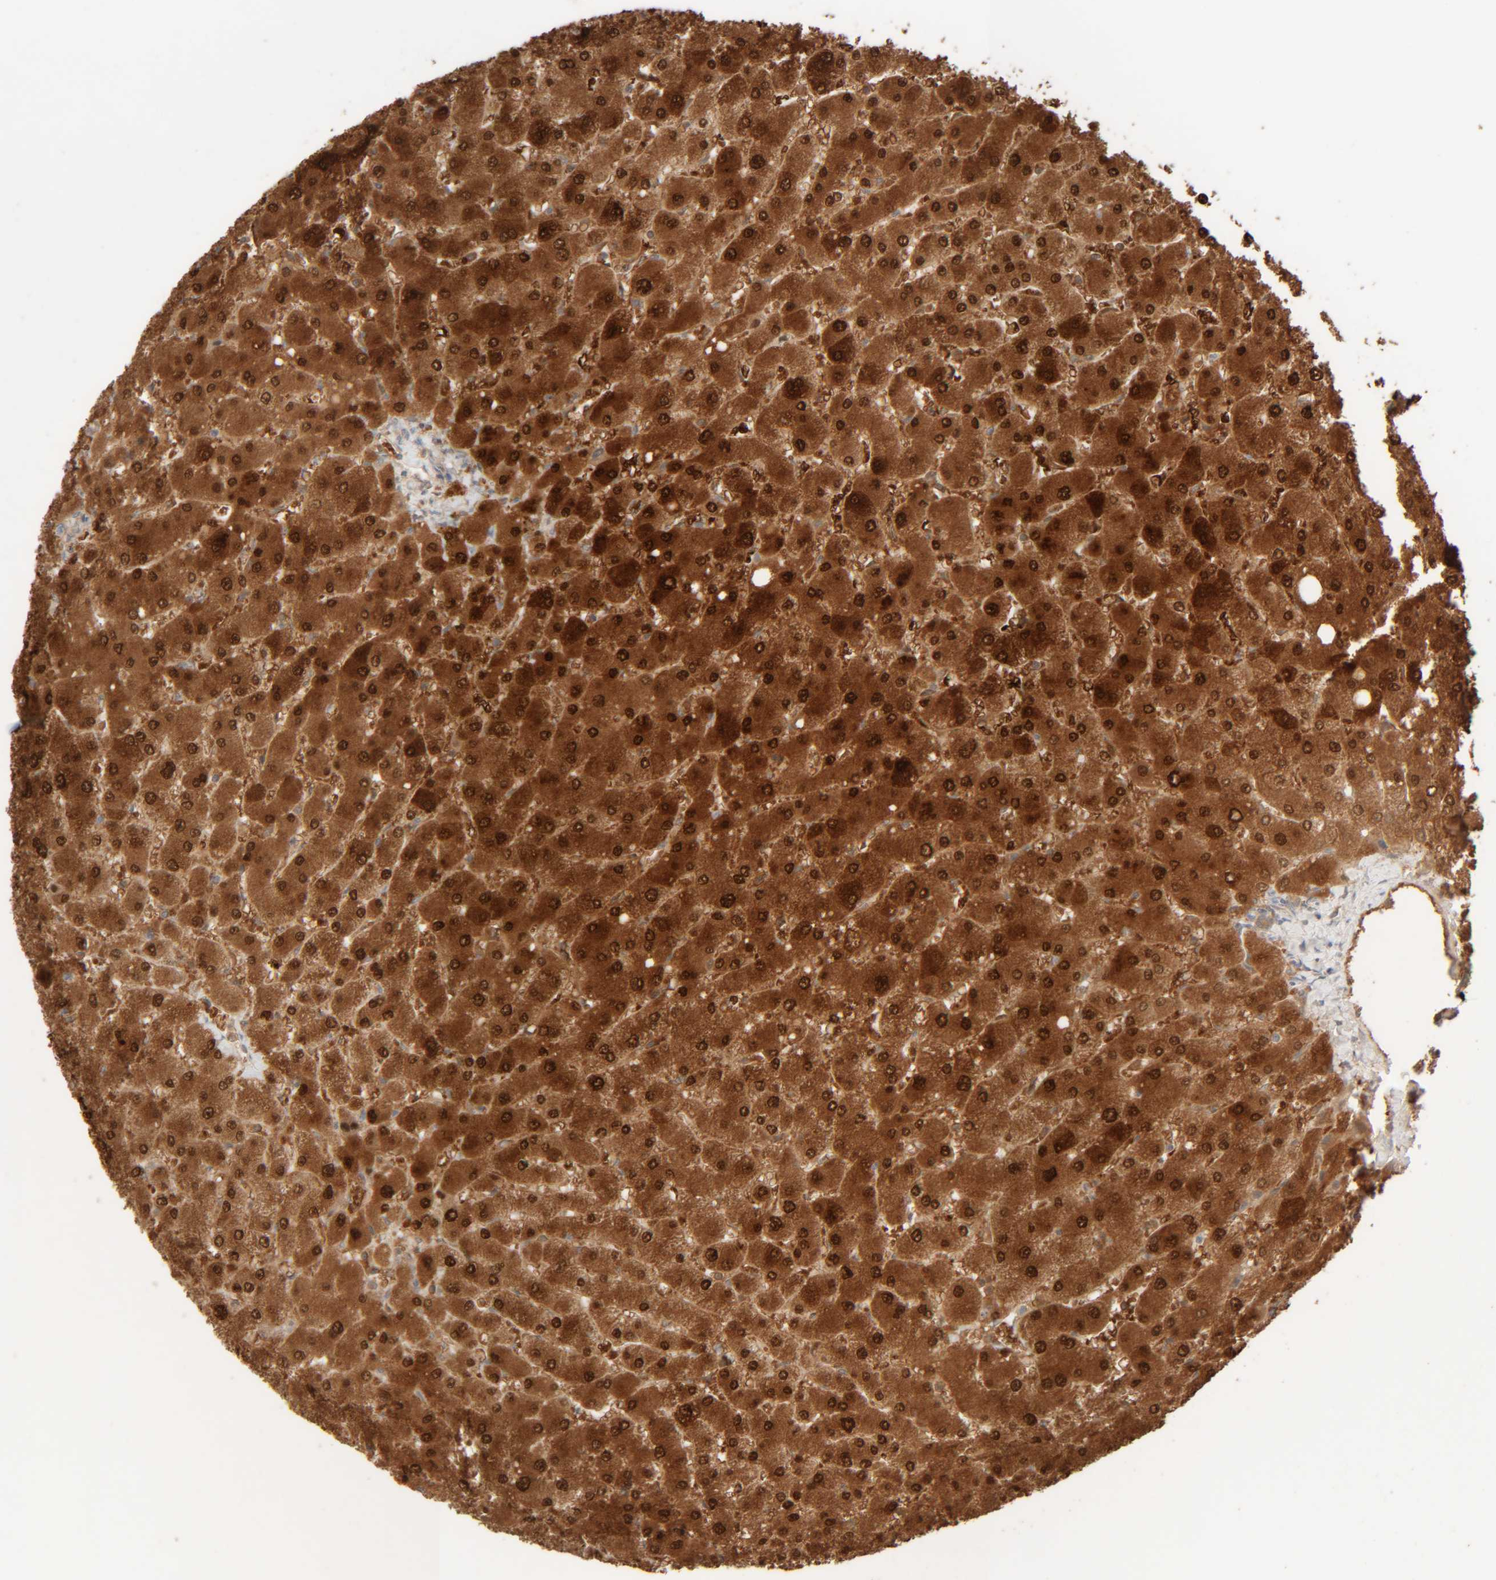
{"staining": {"intensity": "weak", "quantity": ">75%", "location": "cytoplasmic/membranous"}, "tissue": "liver", "cell_type": "Cholangiocytes", "image_type": "normal", "snomed": [{"axis": "morphology", "description": "Normal tissue, NOS"}, {"axis": "topography", "description": "Liver"}], "caption": "DAB (3,3'-diaminobenzidine) immunohistochemical staining of unremarkable human liver displays weak cytoplasmic/membranous protein expression in approximately >75% of cholangiocytes.", "gene": "RIDA", "patient": {"sex": "male", "age": 55}}